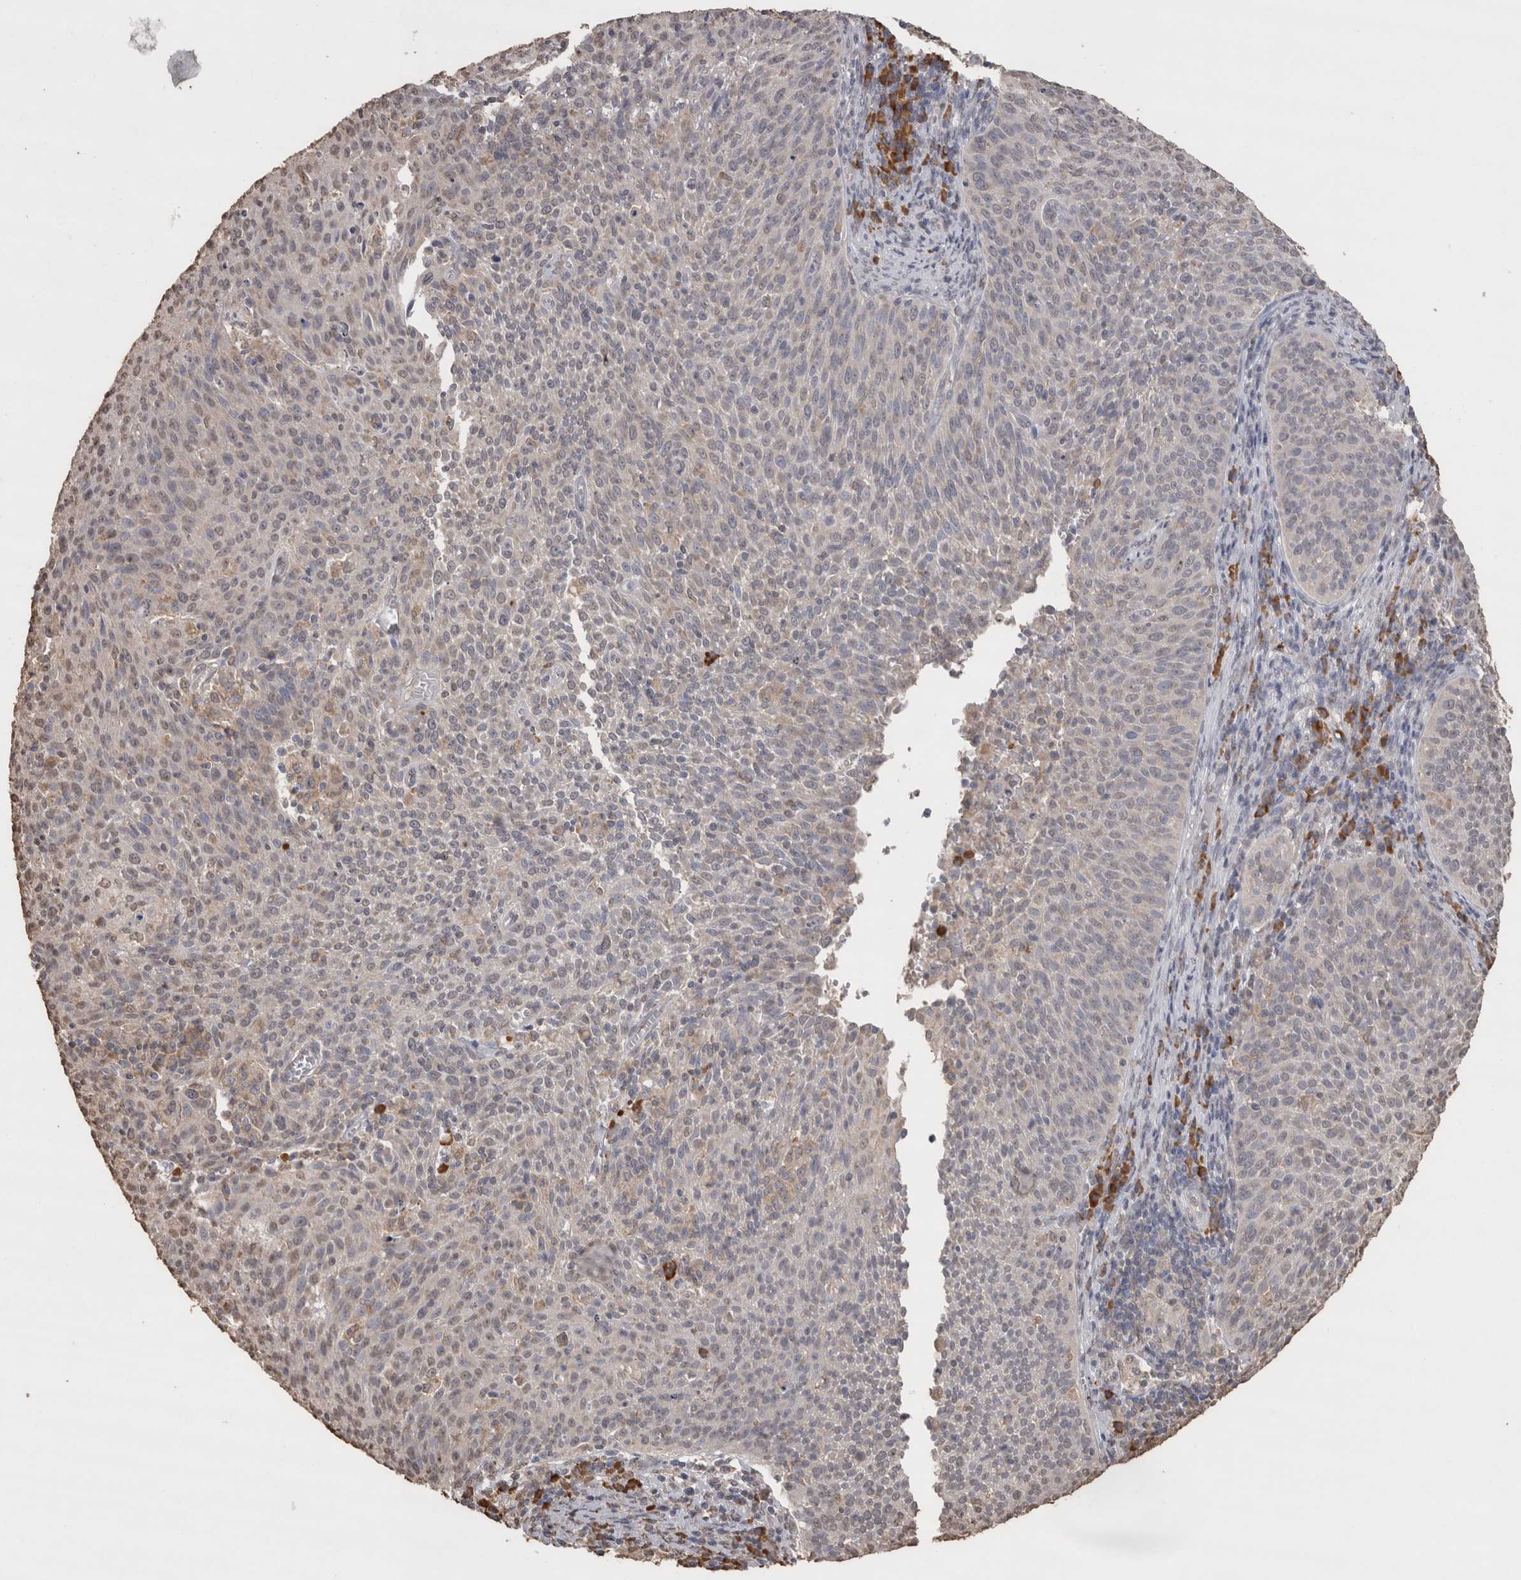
{"staining": {"intensity": "weak", "quantity": "<25%", "location": "nuclear"}, "tissue": "cervical cancer", "cell_type": "Tumor cells", "image_type": "cancer", "snomed": [{"axis": "morphology", "description": "Squamous cell carcinoma, NOS"}, {"axis": "topography", "description": "Cervix"}], "caption": "Protein analysis of cervical cancer displays no significant expression in tumor cells. The staining was performed using DAB to visualize the protein expression in brown, while the nuclei were stained in blue with hematoxylin (Magnification: 20x).", "gene": "CRELD2", "patient": {"sex": "female", "age": 38}}